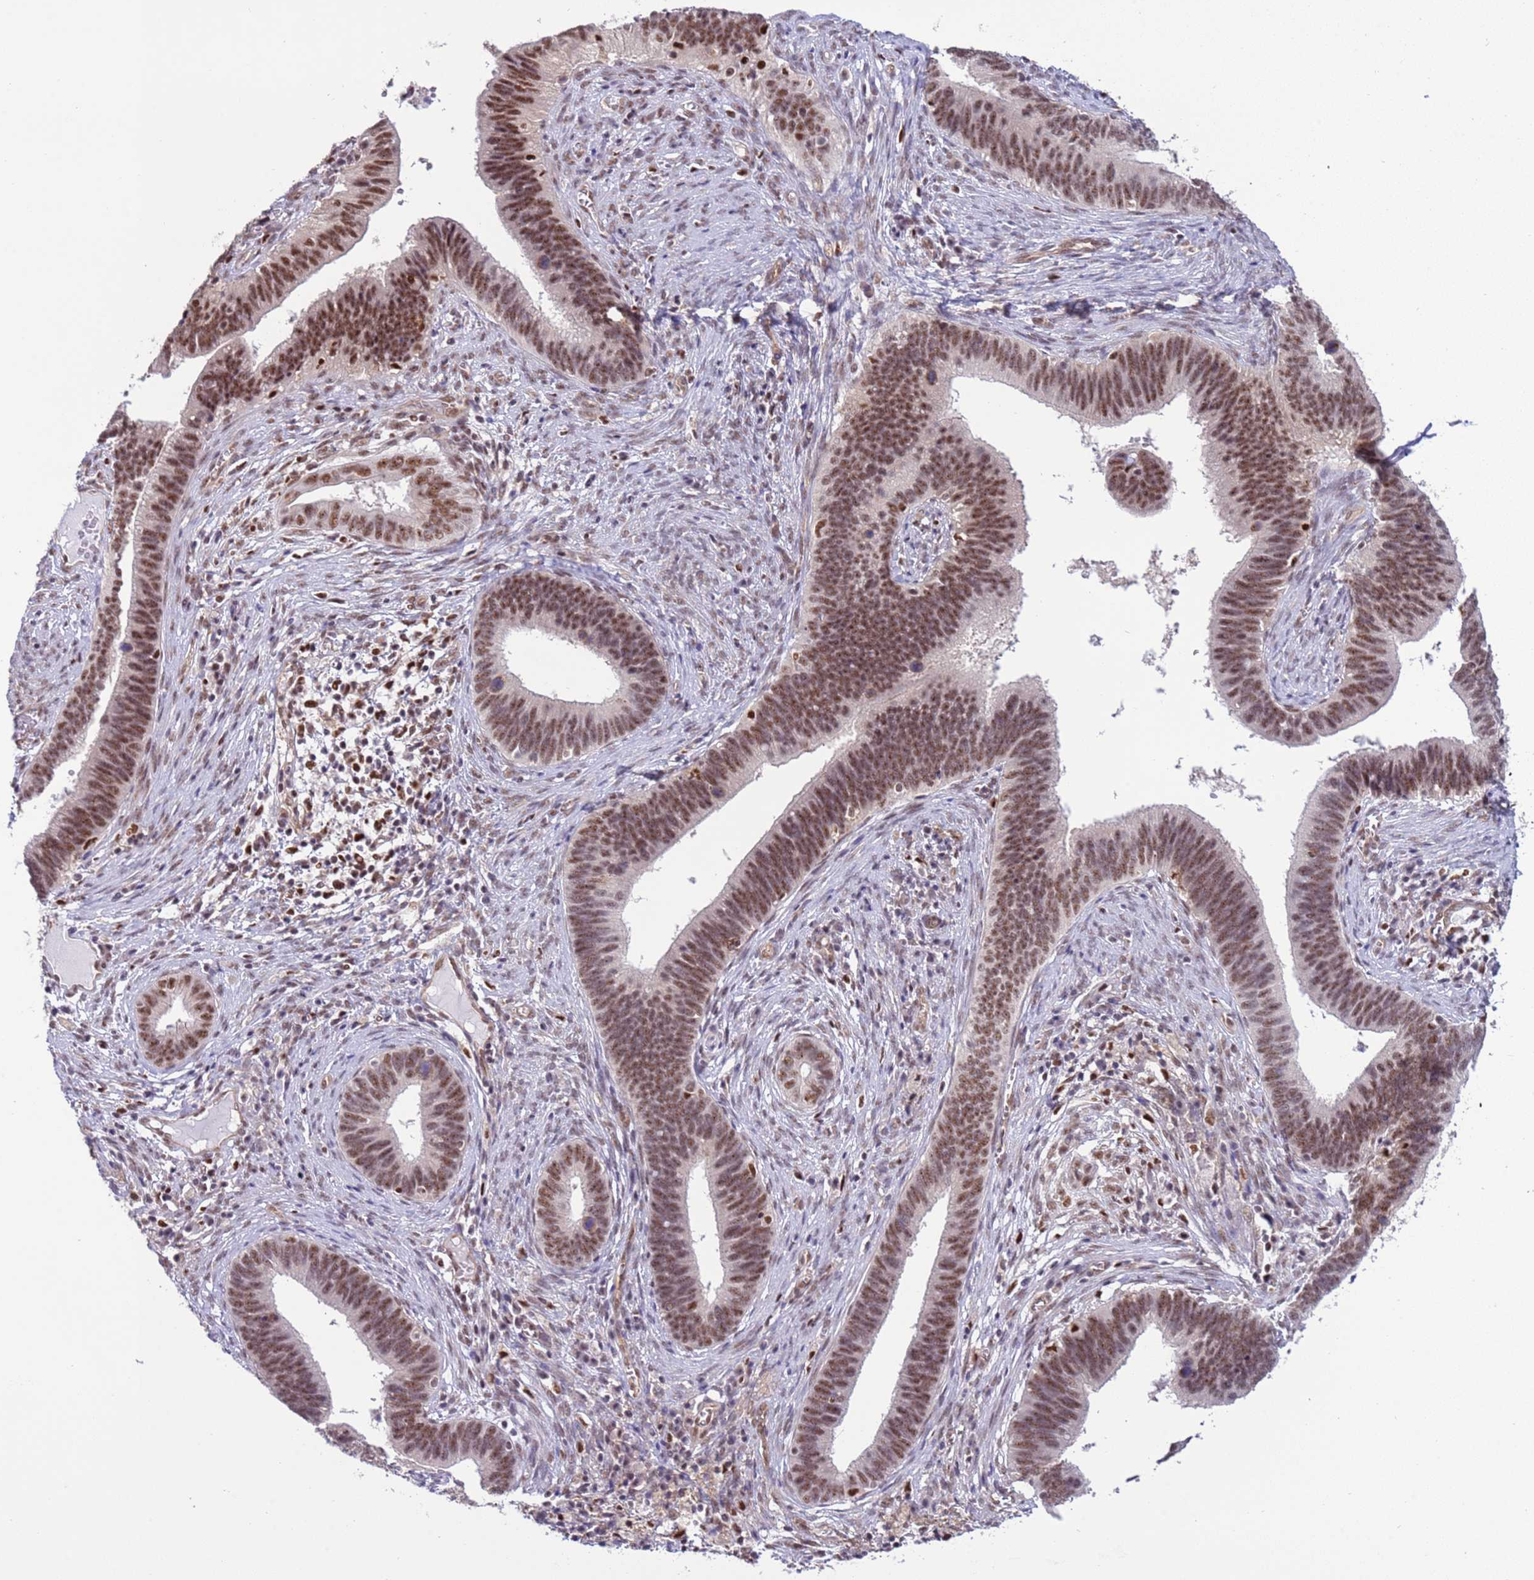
{"staining": {"intensity": "moderate", "quantity": ">75%", "location": "nuclear"}, "tissue": "cervical cancer", "cell_type": "Tumor cells", "image_type": "cancer", "snomed": [{"axis": "morphology", "description": "Adenocarcinoma, NOS"}, {"axis": "topography", "description": "Cervix"}], "caption": "Tumor cells show medium levels of moderate nuclear expression in about >75% of cells in cervical cancer (adenocarcinoma). (Brightfield microscopy of DAB IHC at high magnification).", "gene": "PRPF6", "patient": {"sex": "female", "age": 42}}